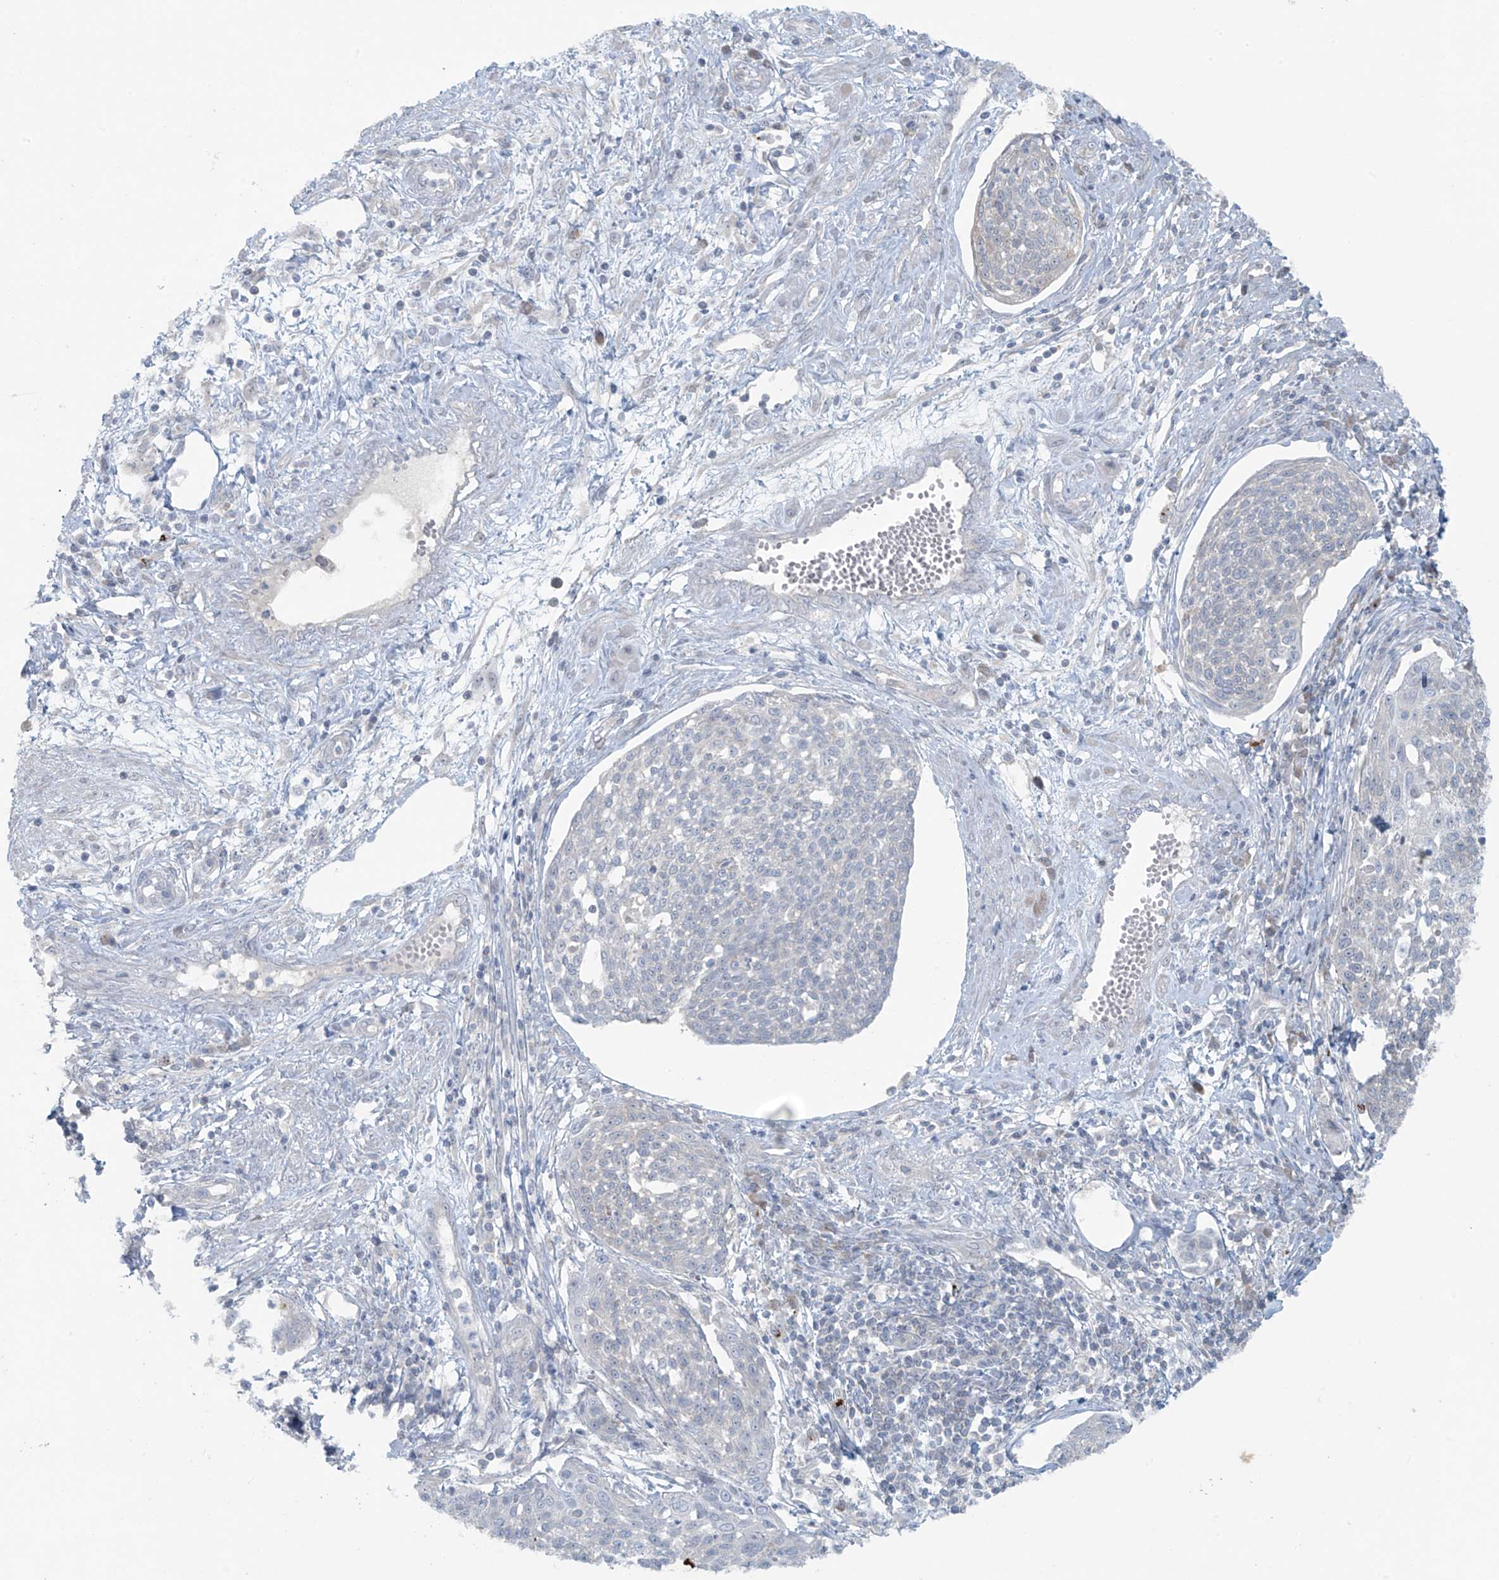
{"staining": {"intensity": "negative", "quantity": "none", "location": "none"}, "tissue": "cervical cancer", "cell_type": "Tumor cells", "image_type": "cancer", "snomed": [{"axis": "morphology", "description": "Squamous cell carcinoma, NOS"}, {"axis": "topography", "description": "Cervix"}], "caption": "Photomicrograph shows no significant protein positivity in tumor cells of cervical cancer (squamous cell carcinoma).", "gene": "PPAT", "patient": {"sex": "female", "age": 34}}